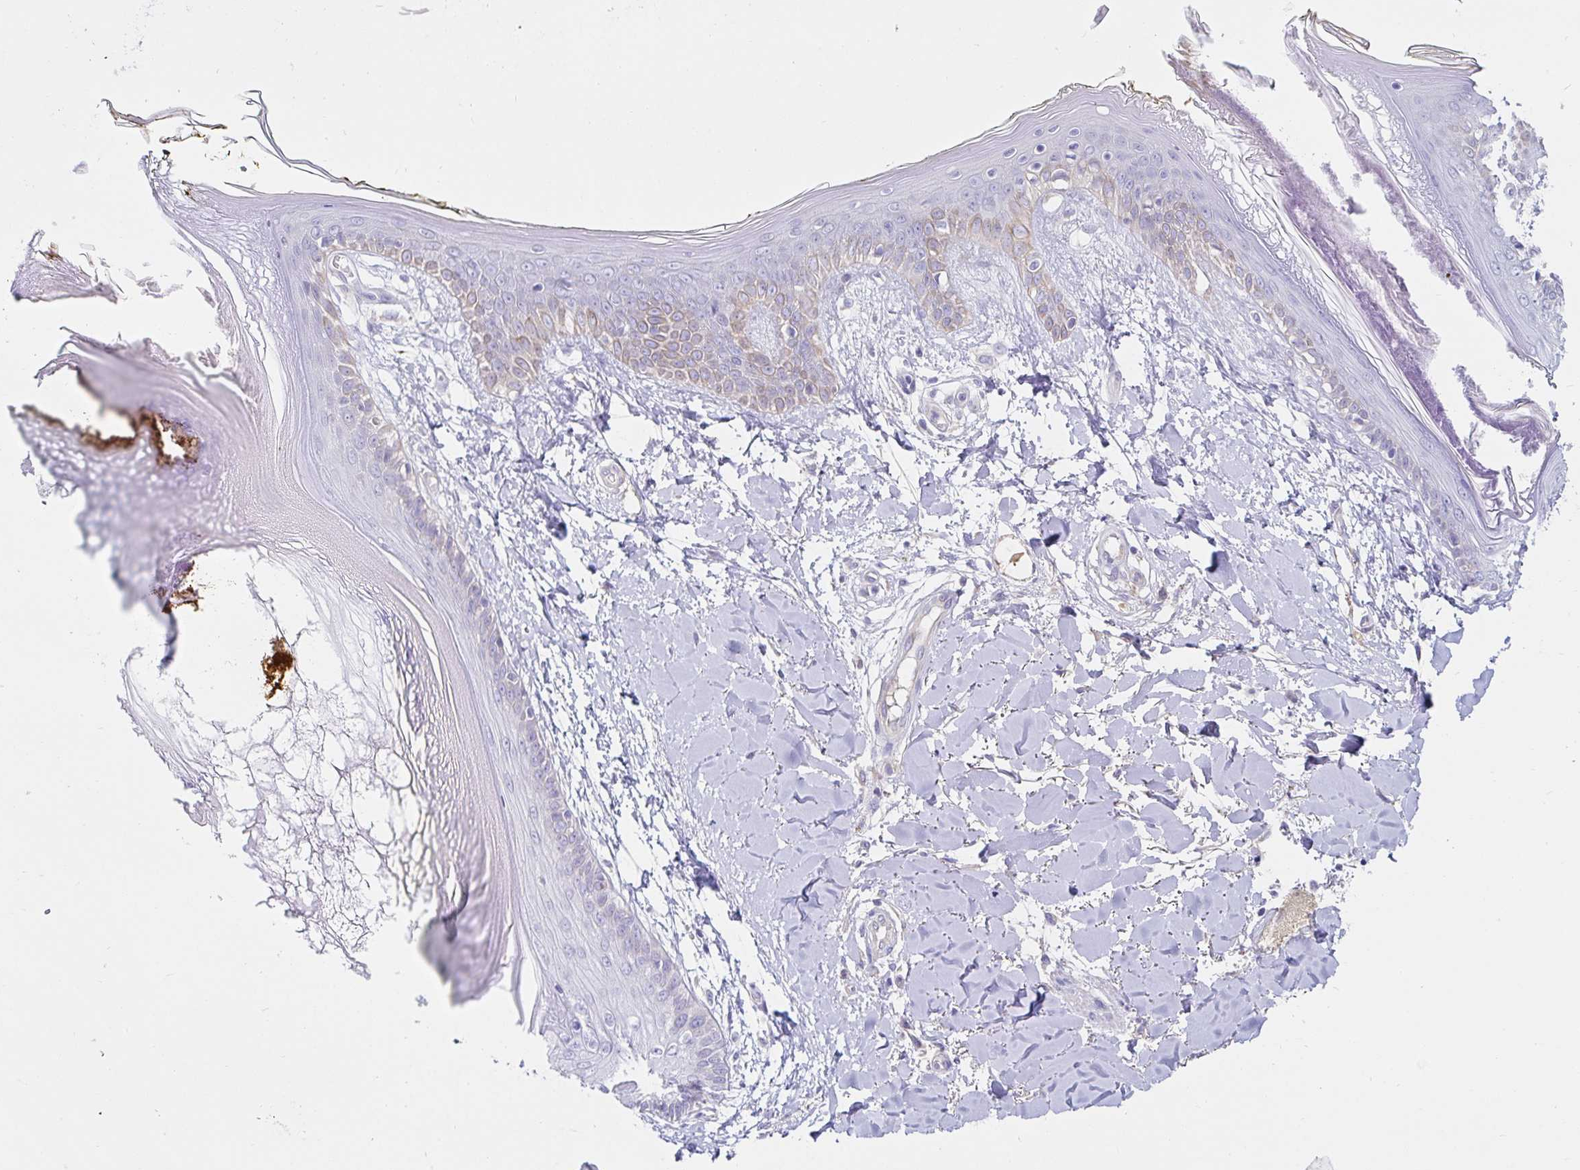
{"staining": {"intensity": "negative", "quantity": "none", "location": "none"}, "tissue": "skin", "cell_type": "Fibroblasts", "image_type": "normal", "snomed": [{"axis": "morphology", "description": "Normal tissue, NOS"}, {"axis": "topography", "description": "Skin"}], "caption": "Skin stained for a protein using IHC displays no staining fibroblasts.", "gene": "C4orf17", "patient": {"sex": "female", "age": 34}}